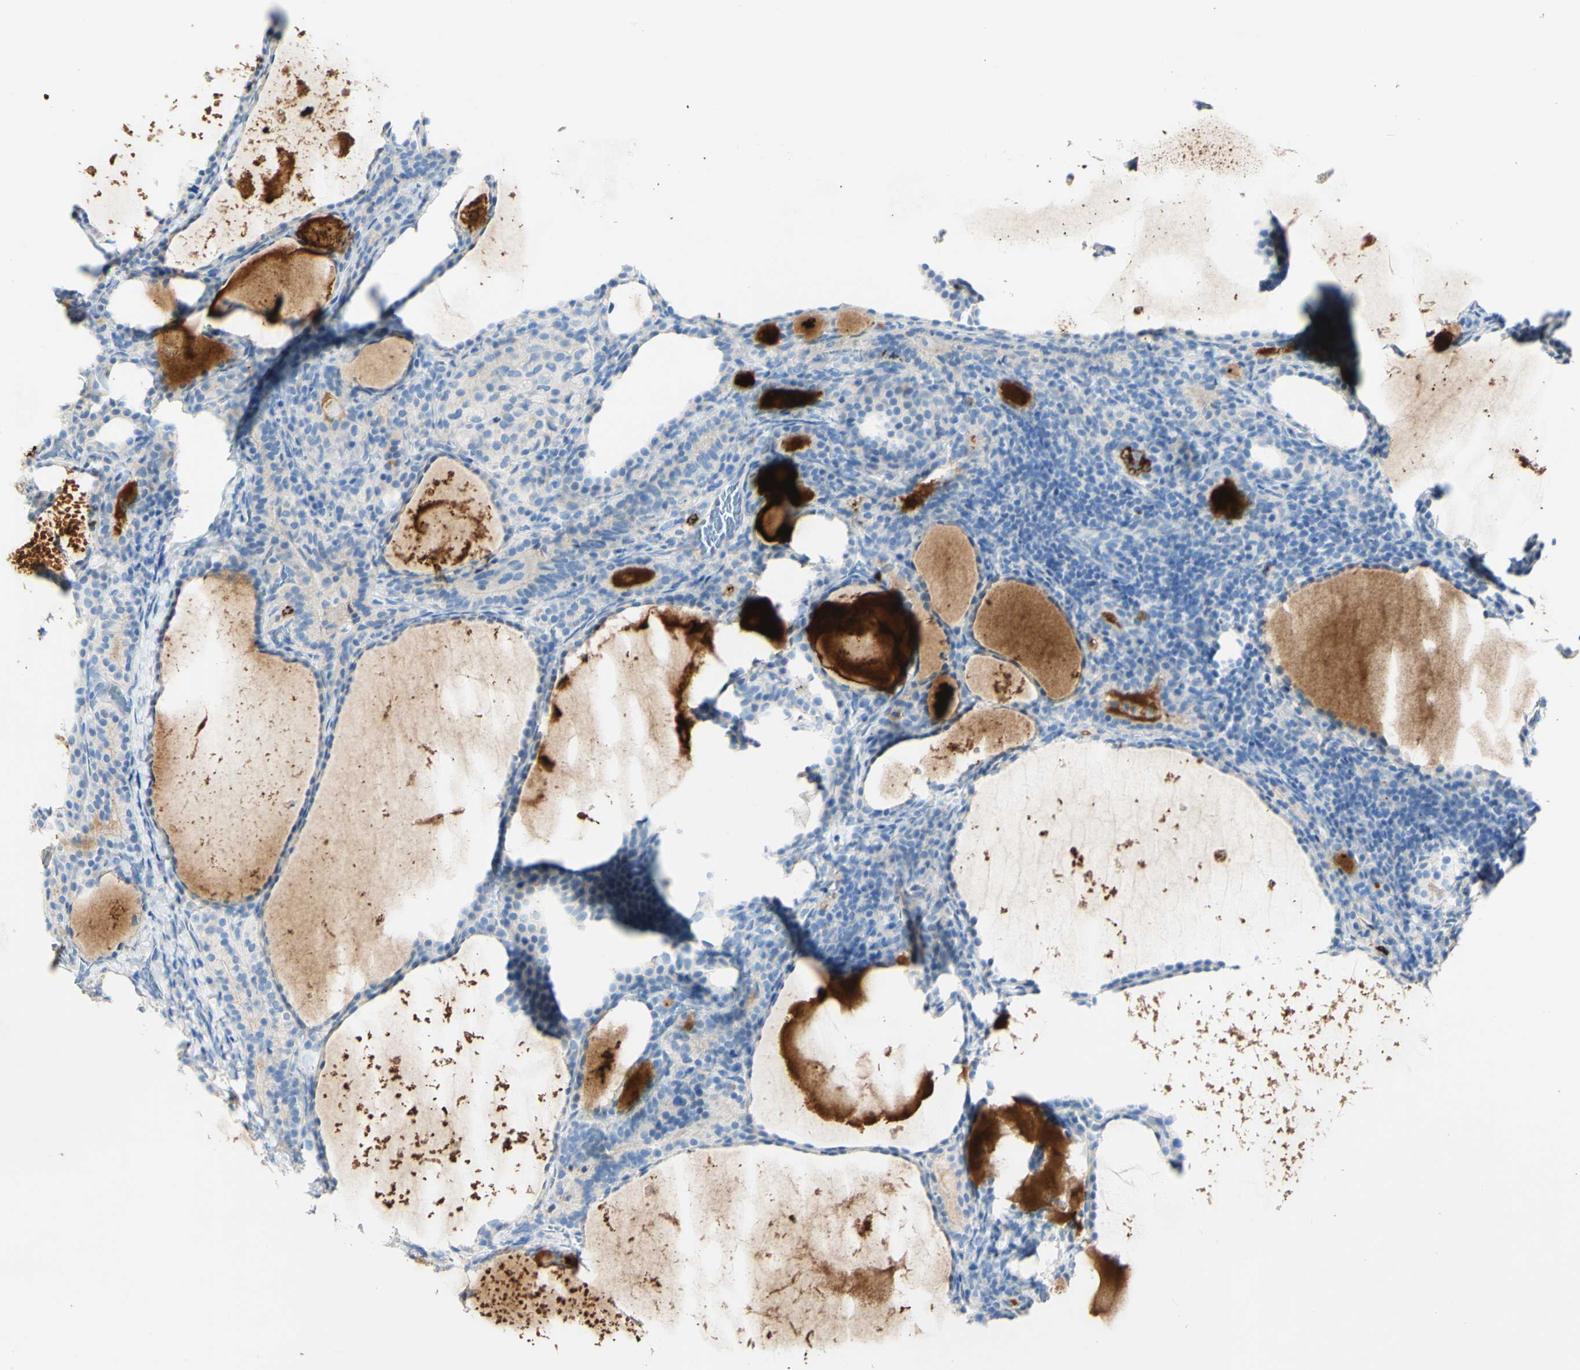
{"staining": {"intensity": "negative", "quantity": "none", "location": "none"}, "tissue": "thyroid cancer", "cell_type": "Tumor cells", "image_type": "cancer", "snomed": [{"axis": "morphology", "description": "Papillary adenocarcinoma, NOS"}, {"axis": "topography", "description": "Thyroid gland"}], "caption": "Protein analysis of thyroid papillary adenocarcinoma demonstrates no significant positivity in tumor cells.", "gene": "PIGR", "patient": {"sex": "female", "age": 42}}